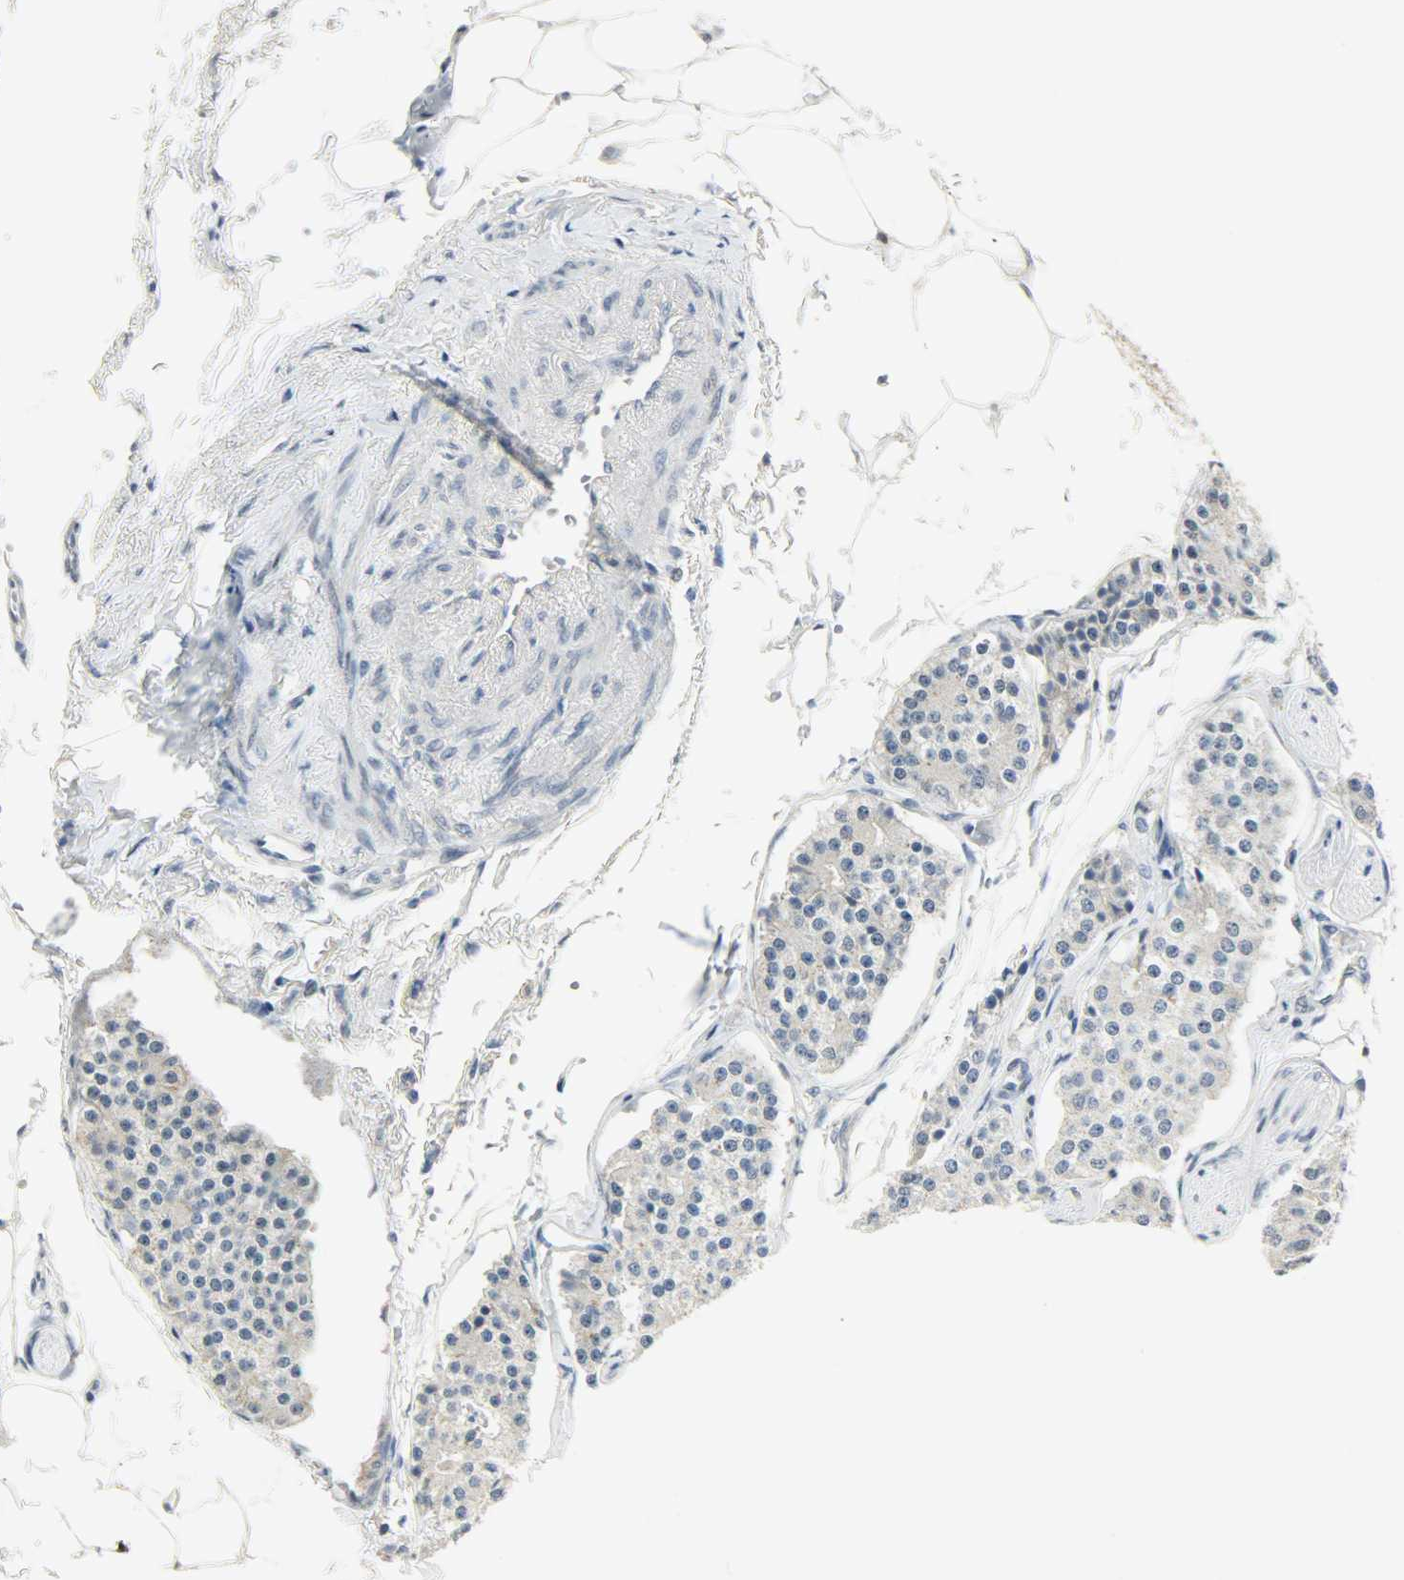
{"staining": {"intensity": "negative", "quantity": "none", "location": "none"}, "tissue": "carcinoid", "cell_type": "Tumor cells", "image_type": "cancer", "snomed": [{"axis": "morphology", "description": "Carcinoid, malignant, NOS"}, {"axis": "topography", "description": "Colon"}], "caption": "Immunohistochemistry (IHC) micrograph of carcinoid stained for a protein (brown), which demonstrates no positivity in tumor cells. The staining is performed using DAB (3,3'-diaminobenzidine) brown chromogen with nuclei counter-stained in using hematoxylin.", "gene": "PPARG", "patient": {"sex": "female", "age": 61}}